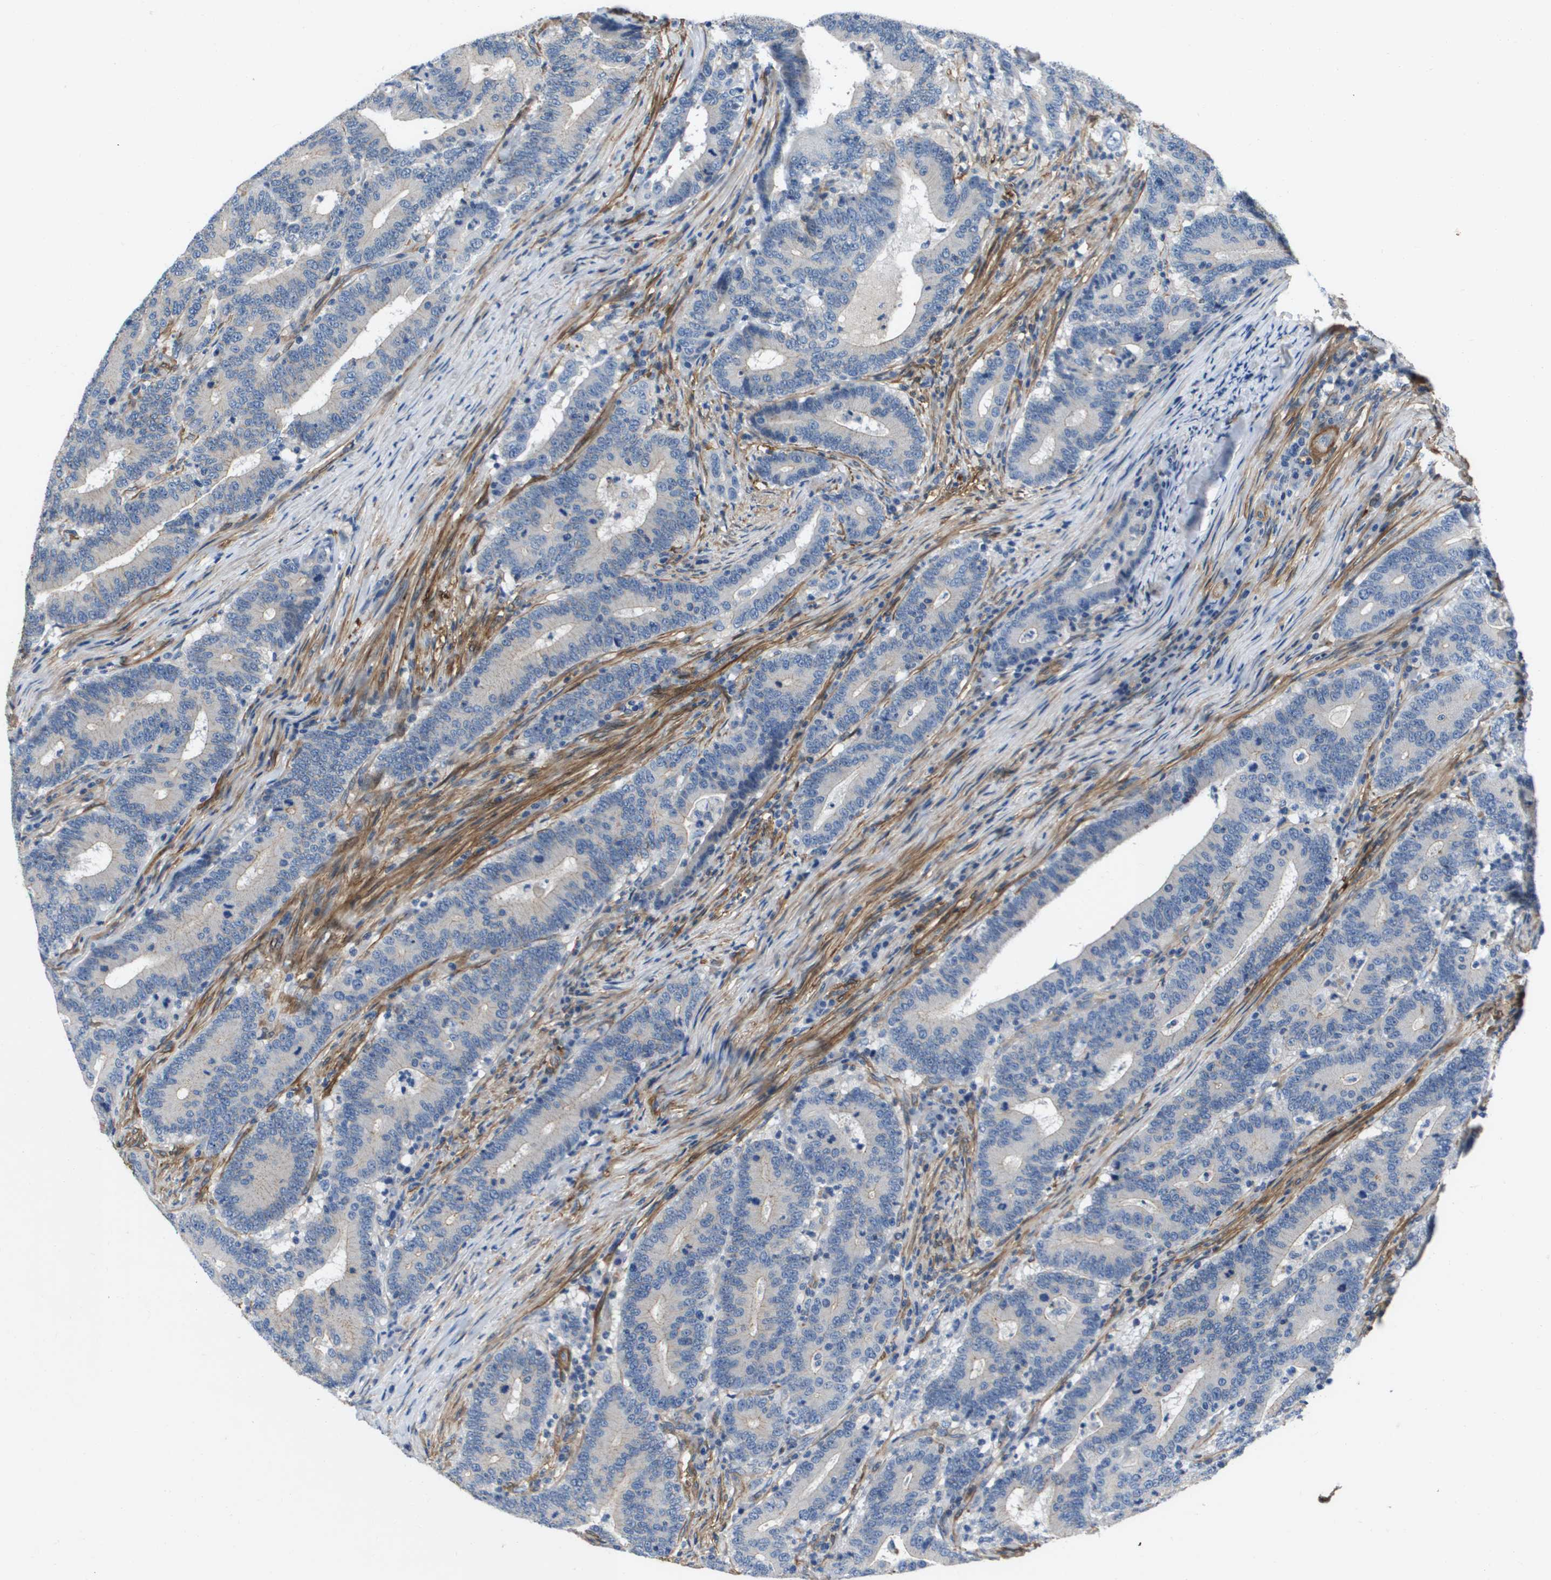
{"staining": {"intensity": "negative", "quantity": "none", "location": "none"}, "tissue": "colorectal cancer", "cell_type": "Tumor cells", "image_type": "cancer", "snomed": [{"axis": "morphology", "description": "Adenocarcinoma, NOS"}, {"axis": "topography", "description": "Colon"}], "caption": "This is an immunohistochemistry (IHC) image of human colorectal cancer (adenocarcinoma). There is no positivity in tumor cells.", "gene": "LPP", "patient": {"sex": "female", "age": 66}}